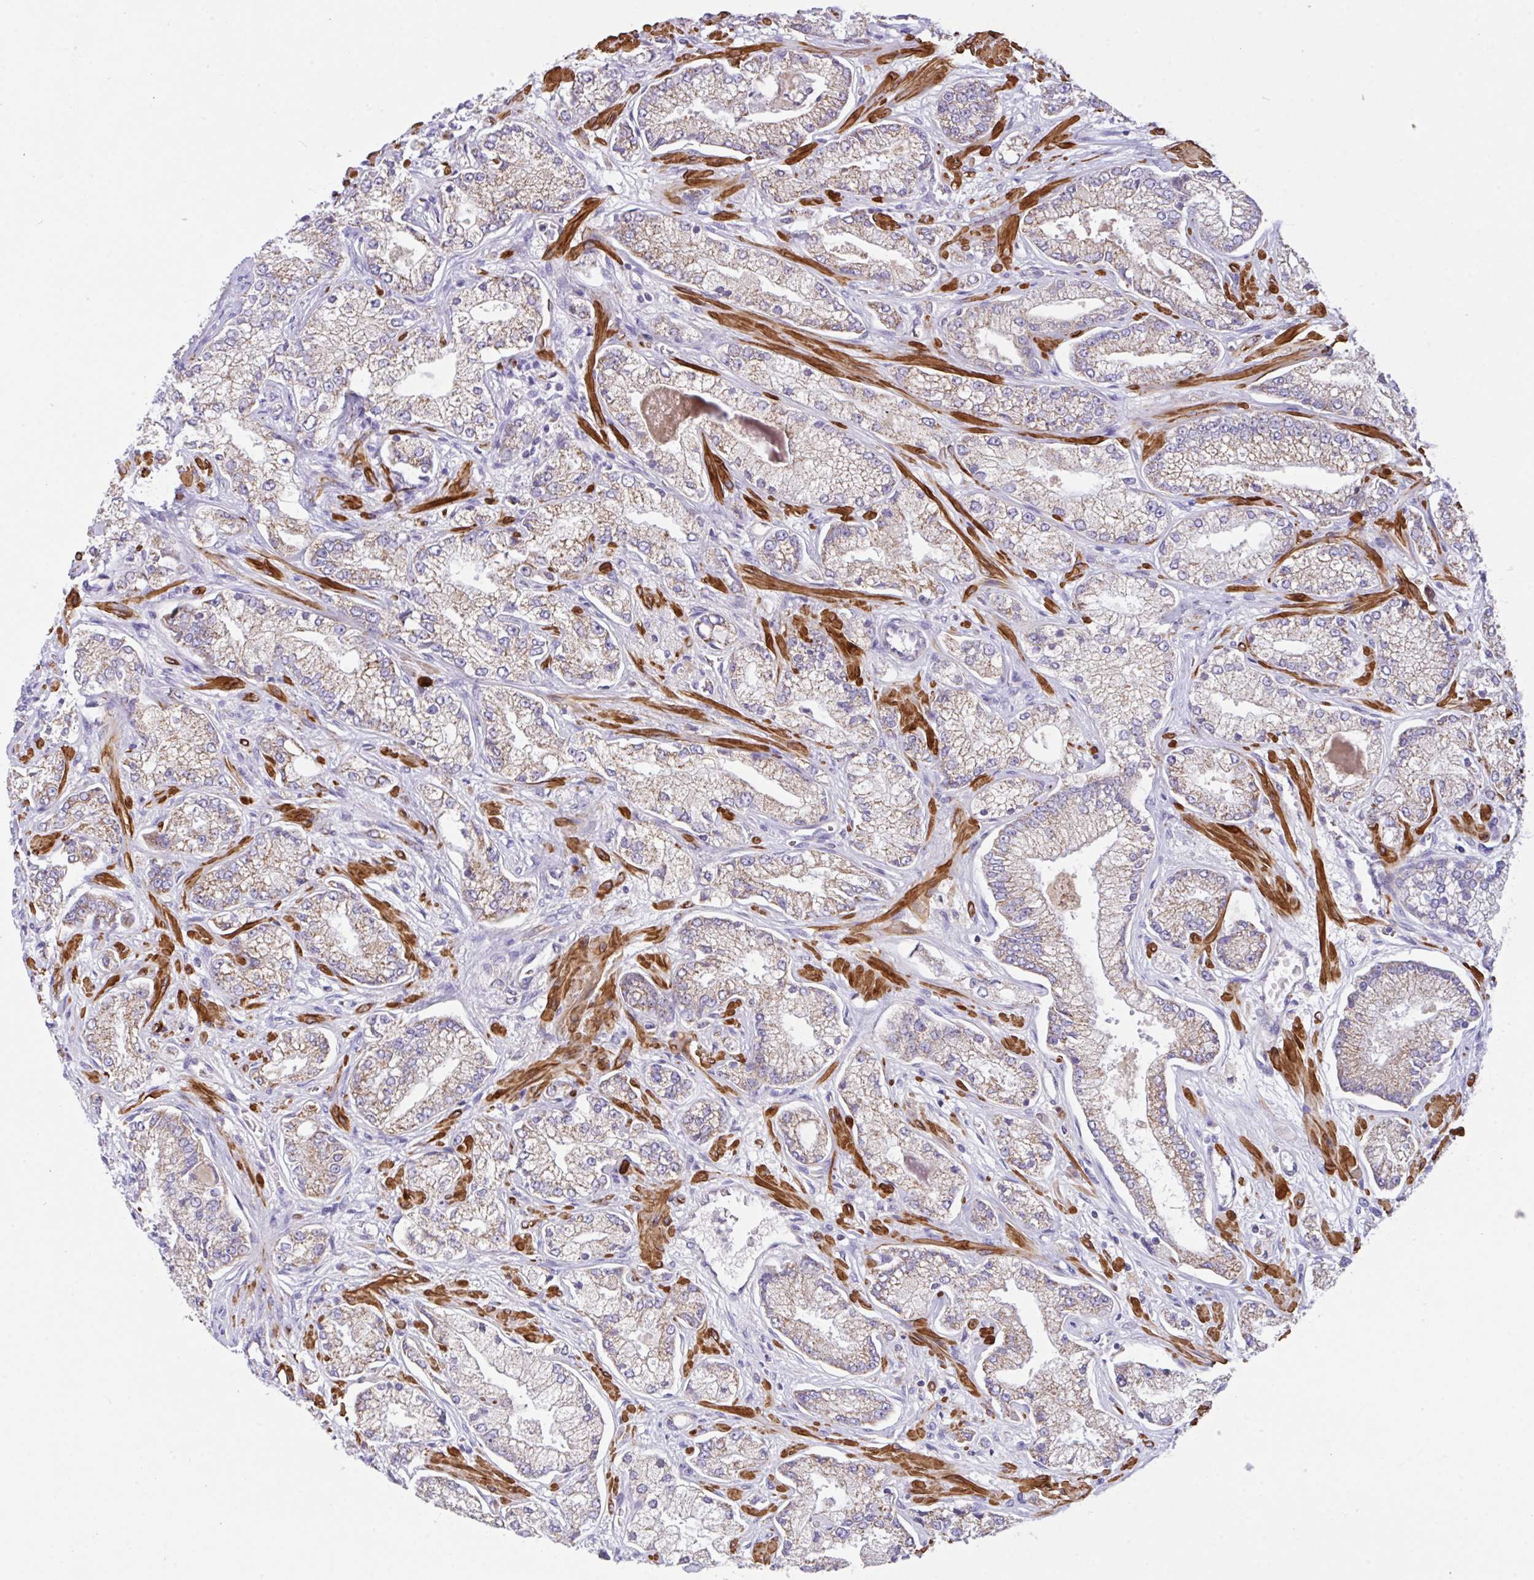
{"staining": {"intensity": "moderate", "quantity": "25%-75%", "location": "cytoplasmic/membranous"}, "tissue": "prostate cancer", "cell_type": "Tumor cells", "image_type": "cancer", "snomed": [{"axis": "morphology", "description": "Normal tissue, NOS"}, {"axis": "morphology", "description": "Adenocarcinoma, High grade"}, {"axis": "topography", "description": "Prostate"}, {"axis": "topography", "description": "Peripheral nerve tissue"}], "caption": "Prostate adenocarcinoma (high-grade) tissue displays moderate cytoplasmic/membranous expression in approximately 25%-75% of tumor cells", "gene": "CHDH", "patient": {"sex": "male", "age": 68}}